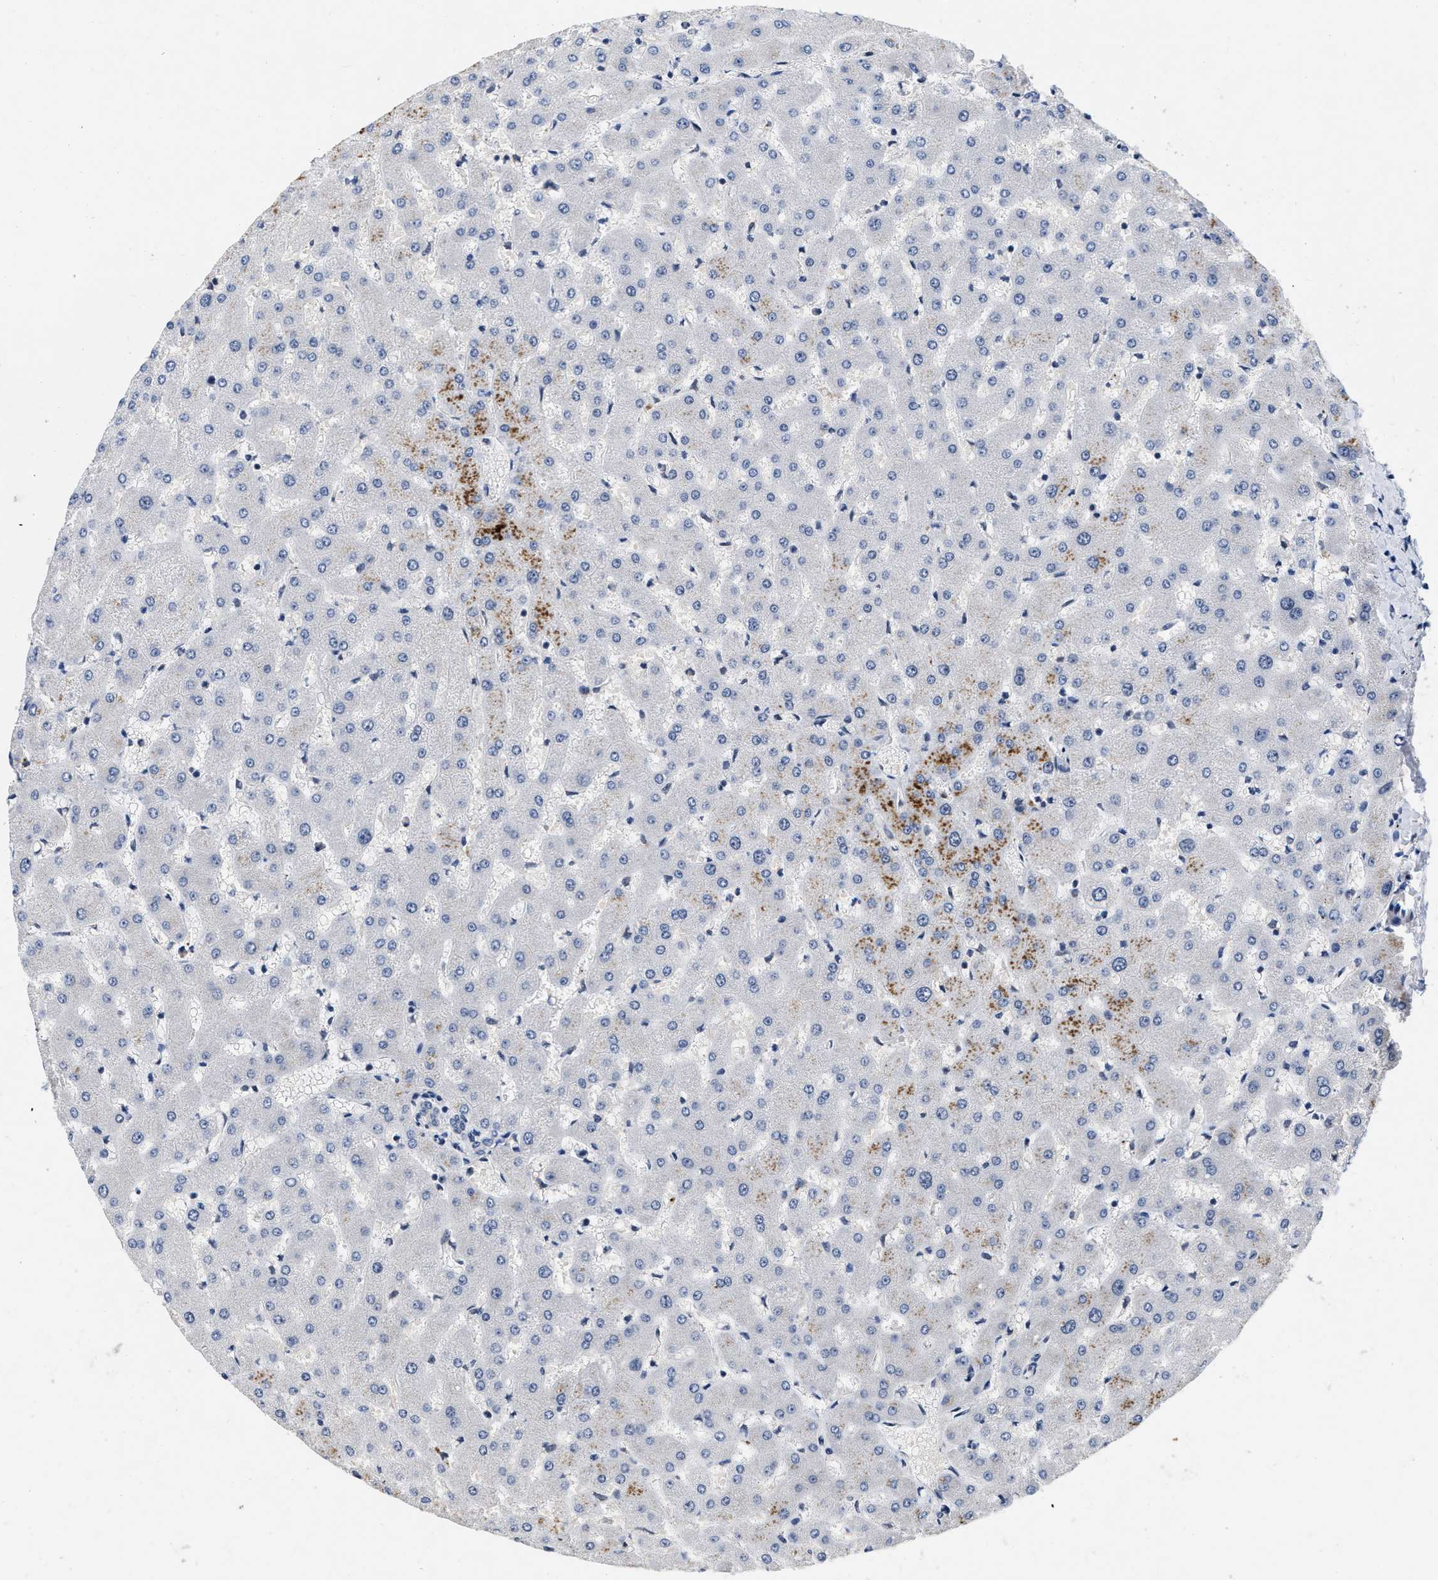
{"staining": {"intensity": "negative", "quantity": "none", "location": "none"}, "tissue": "liver", "cell_type": "Cholangiocytes", "image_type": "normal", "snomed": [{"axis": "morphology", "description": "Normal tissue, NOS"}, {"axis": "topography", "description": "Liver"}], "caption": "This is an IHC histopathology image of unremarkable liver. There is no staining in cholangiocytes.", "gene": "VIP", "patient": {"sex": "female", "age": 63}}